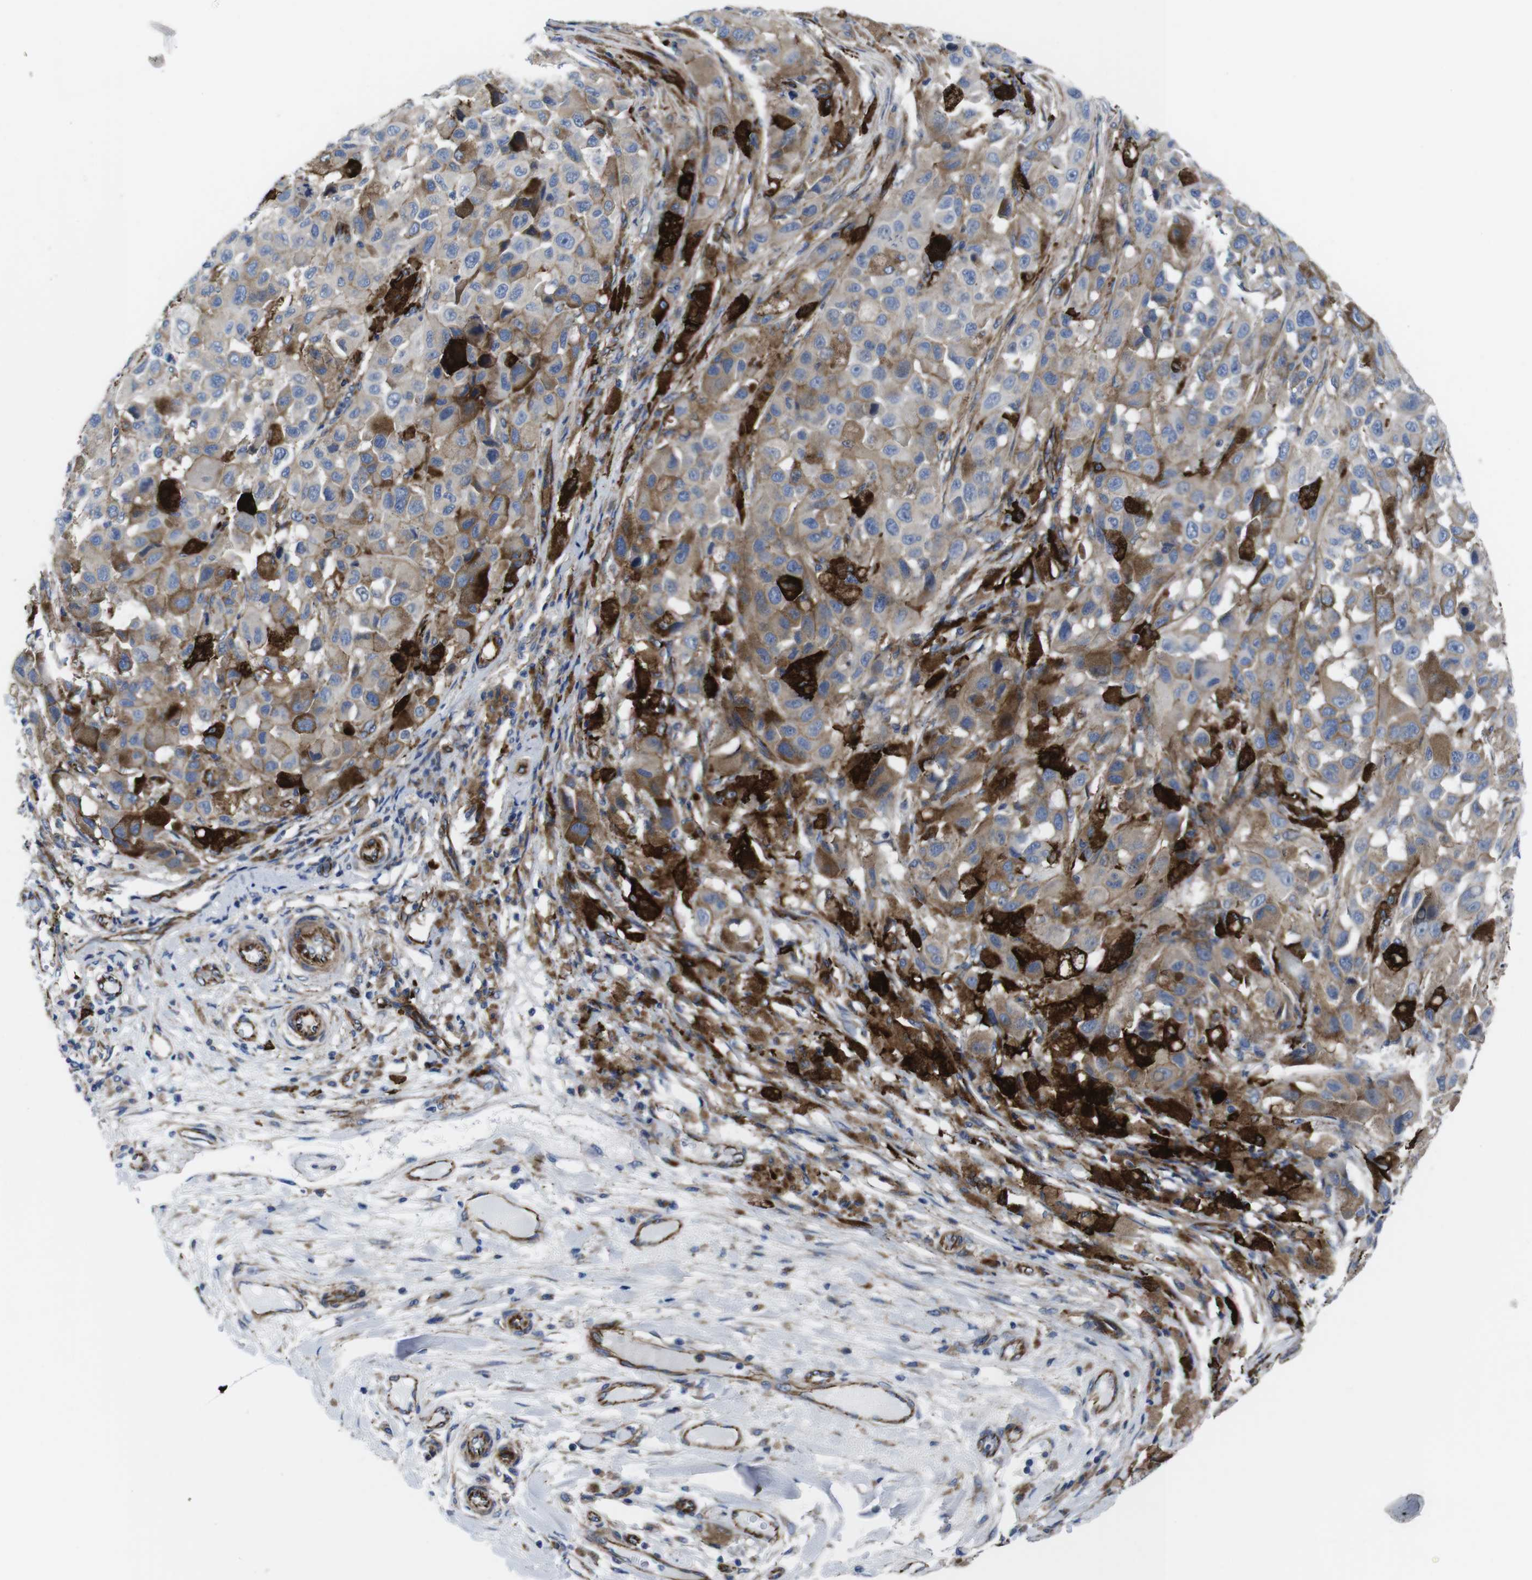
{"staining": {"intensity": "moderate", "quantity": "25%-75%", "location": "cytoplasmic/membranous"}, "tissue": "melanoma", "cell_type": "Tumor cells", "image_type": "cancer", "snomed": [{"axis": "morphology", "description": "Malignant melanoma, NOS"}, {"axis": "topography", "description": "Skin"}], "caption": "Malignant melanoma was stained to show a protein in brown. There is medium levels of moderate cytoplasmic/membranous positivity in approximately 25%-75% of tumor cells. (brown staining indicates protein expression, while blue staining denotes nuclei).", "gene": "NUMB", "patient": {"sex": "female", "age": 46}}